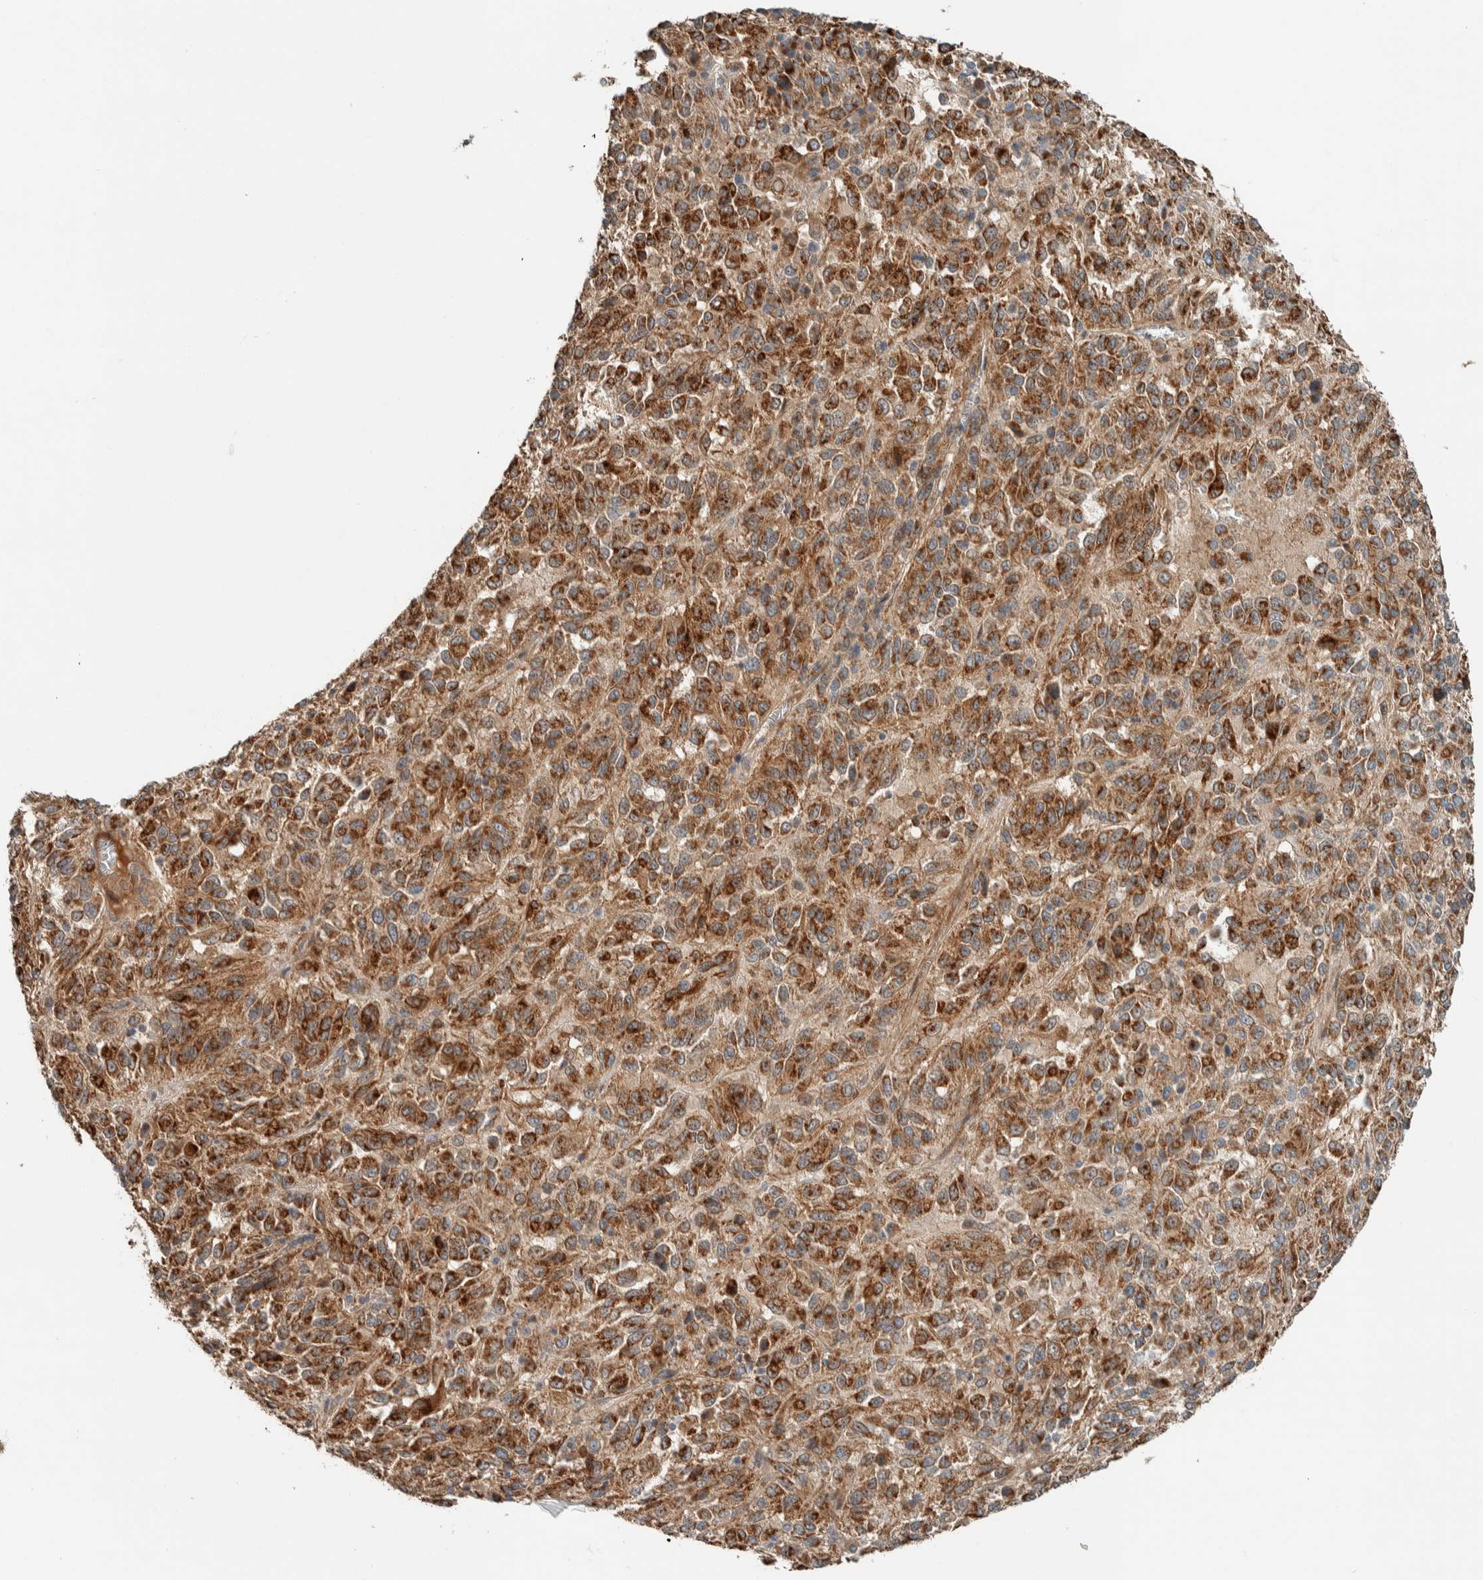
{"staining": {"intensity": "moderate", "quantity": ">75%", "location": "cytoplasmic/membranous"}, "tissue": "melanoma", "cell_type": "Tumor cells", "image_type": "cancer", "snomed": [{"axis": "morphology", "description": "Malignant melanoma, Metastatic site"}, {"axis": "topography", "description": "Lung"}], "caption": "High-magnification brightfield microscopy of melanoma stained with DAB (3,3'-diaminobenzidine) (brown) and counterstained with hematoxylin (blue). tumor cells exhibit moderate cytoplasmic/membranous staining is seen in about>75% of cells.", "gene": "NBR1", "patient": {"sex": "male", "age": 64}}